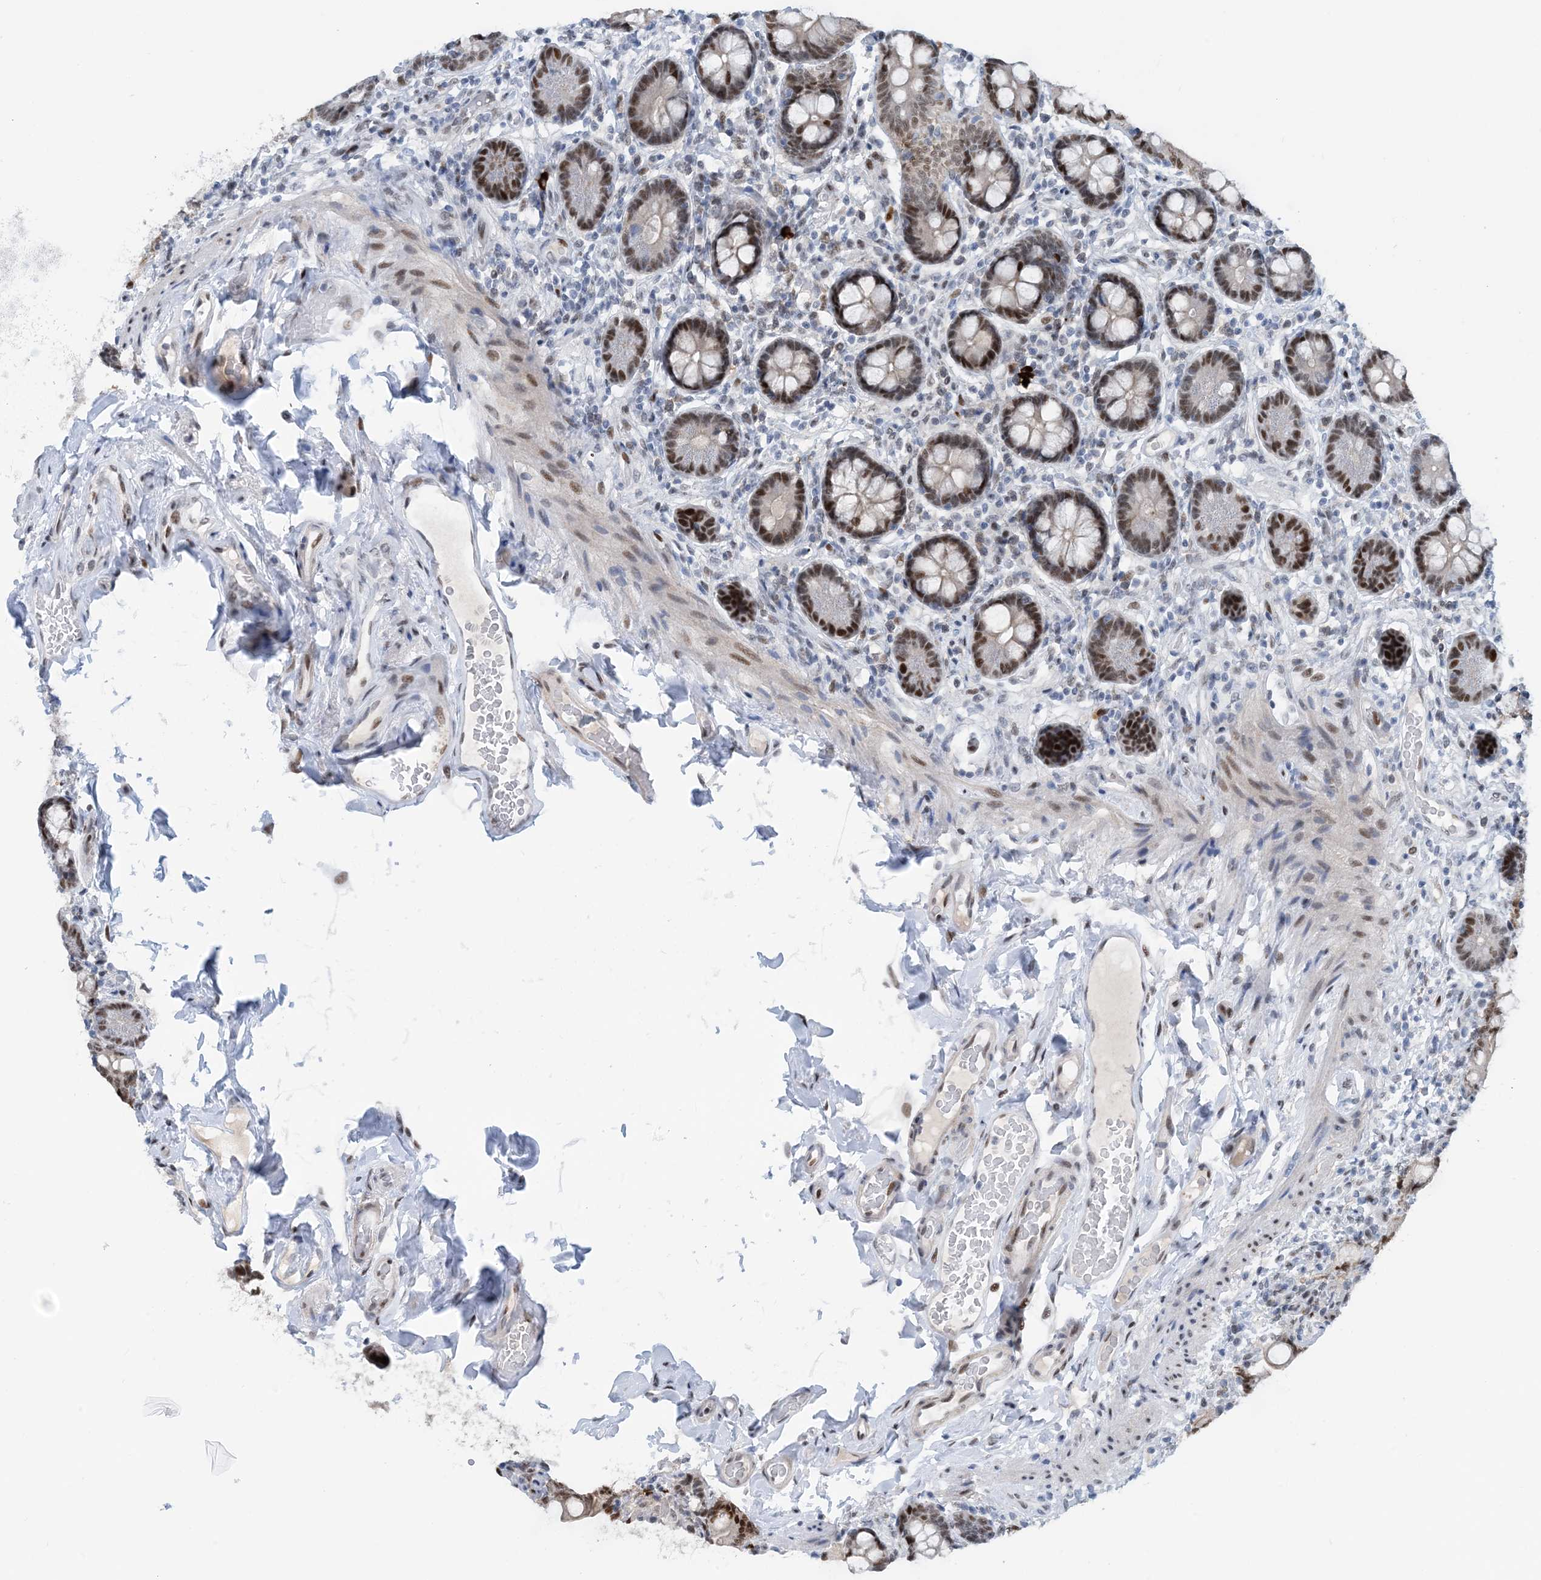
{"staining": {"intensity": "moderate", "quantity": "25%-75%", "location": "nuclear"}, "tissue": "small intestine", "cell_type": "Glandular cells", "image_type": "normal", "snomed": [{"axis": "morphology", "description": "Normal tissue, NOS"}, {"axis": "topography", "description": "Small intestine"}], "caption": "This is a histology image of IHC staining of unremarkable small intestine, which shows moderate positivity in the nuclear of glandular cells.", "gene": "HEMK1", "patient": {"sex": "female", "age": 64}}